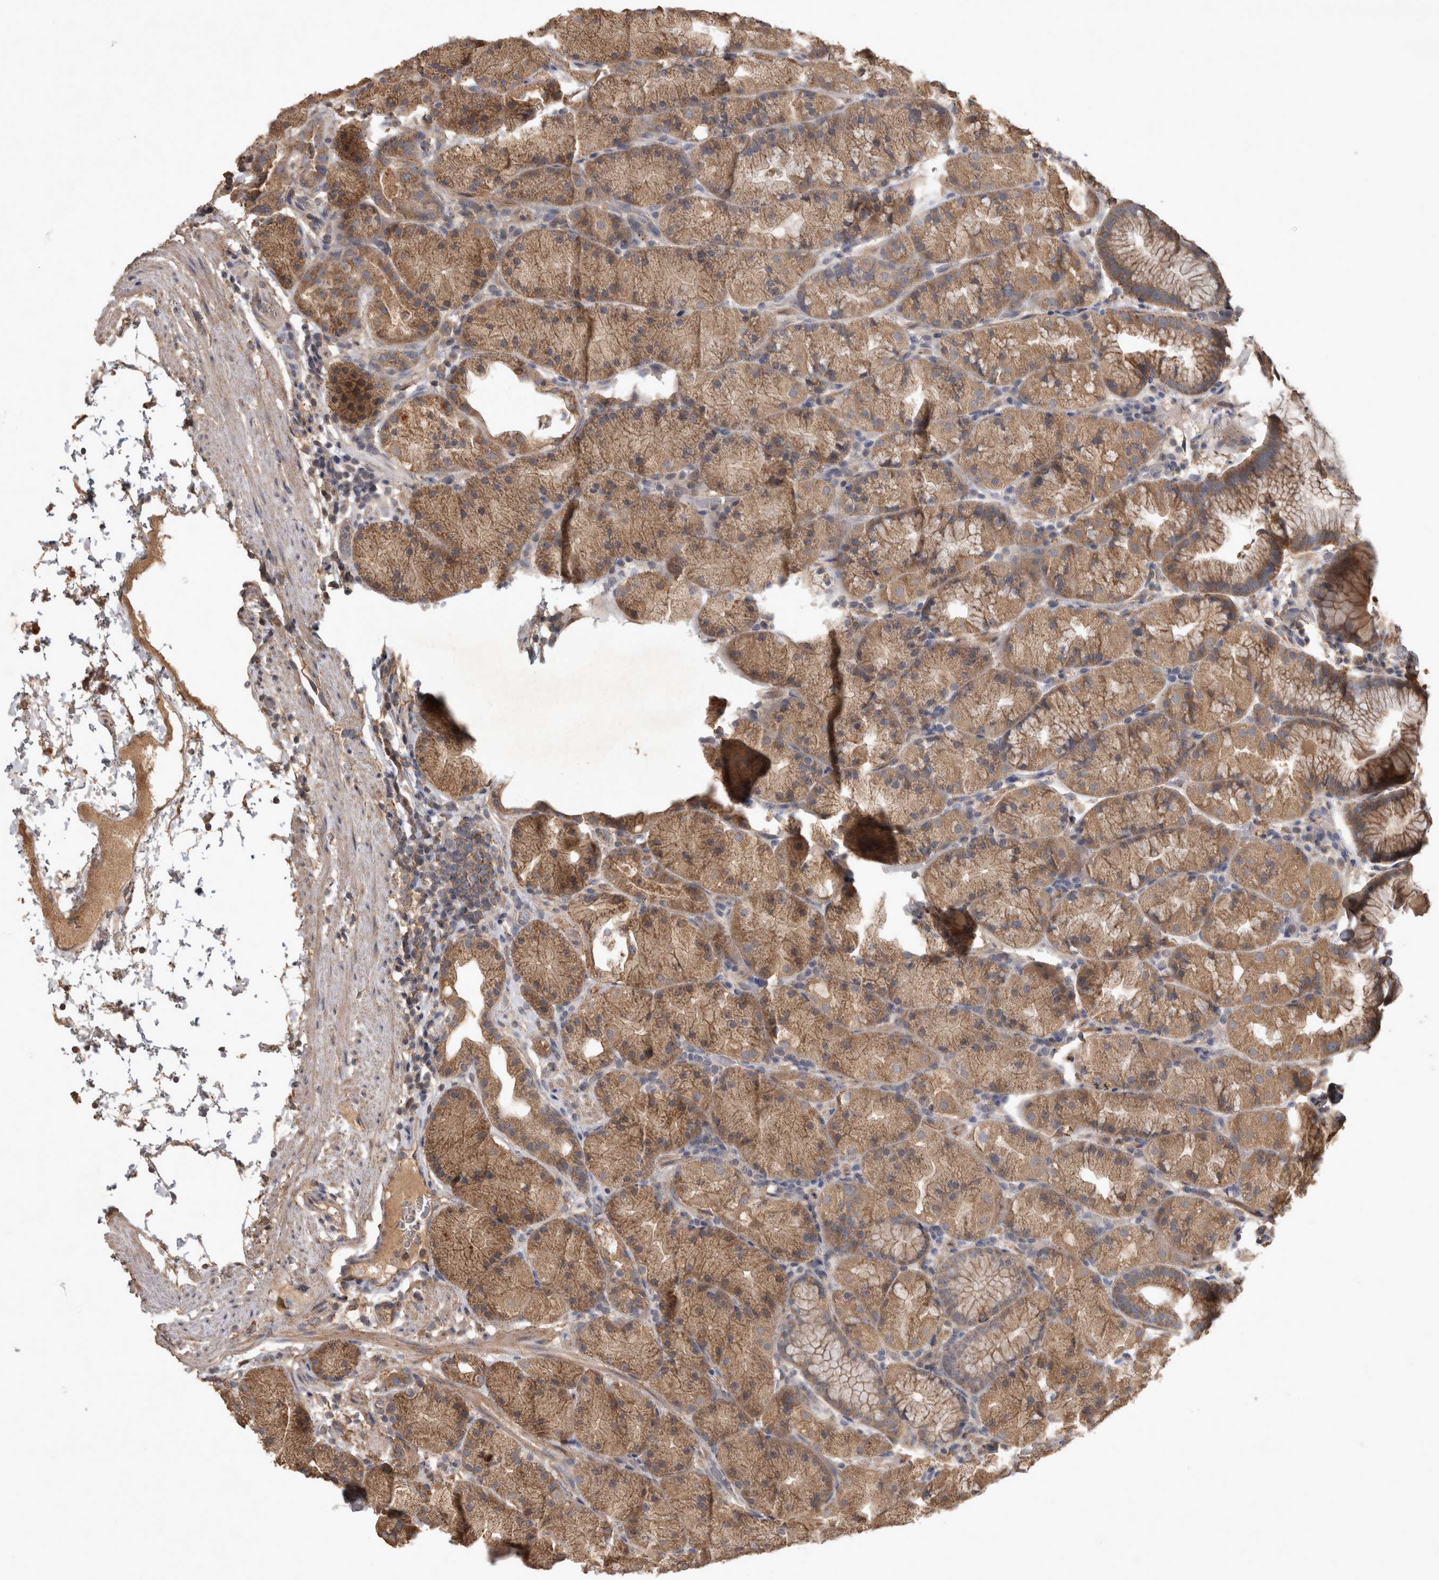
{"staining": {"intensity": "moderate", "quantity": ">75%", "location": "cytoplasmic/membranous"}, "tissue": "stomach", "cell_type": "Glandular cells", "image_type": "normal", "snomed": [{"axis": "morphology", "description": "Normal tissue, NOS"}, {"axis": "topography", "description": "Stomach, upper"}, {"axis": "topography", "description": "Stomach"}], "caption": "Protein positivity by immunohistochemistry (IHC) demonstrates moderate cytoplasmic/membranous positivity in approximately >75% of glandular cells in normal stomach. (brown staining indicates protein expression, while blue staining denotes nuclei).", "gene": "TRMT61B", "patient": {"sex": "male", "age": 48}}